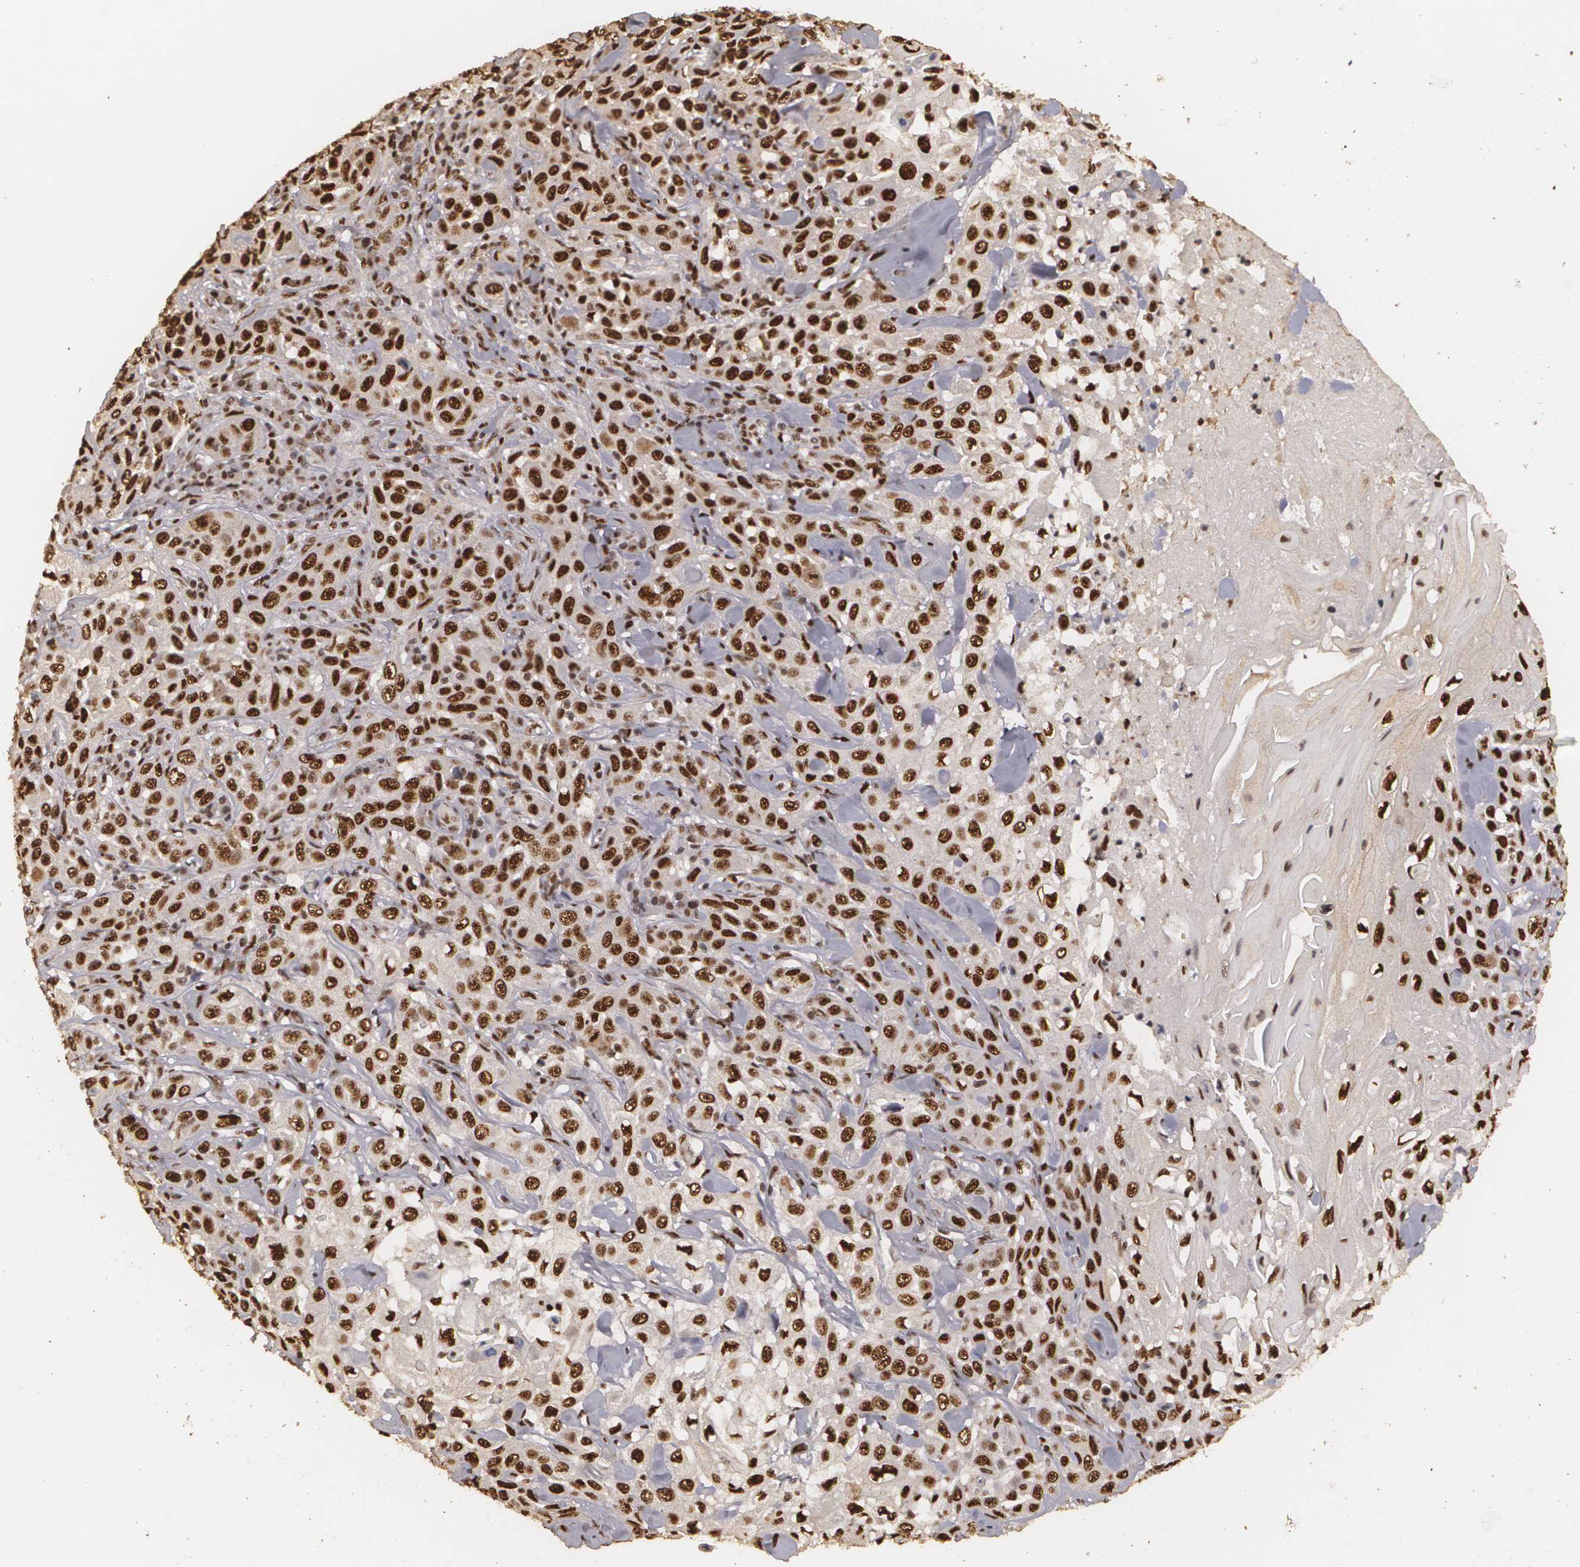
{"staining": {"intensity": "strong", "quantity": ">75%", "location": "cytoplasmic/membranous,nuclear"}, "tissue": "skin cancer", "cell_type": "Tumor cells", "image_type": "cancer", "snomed": [{"axis": "morphology", "description": "Squamous cell carcinoma, NOS"}, {"axis": "topography", "description": "Skin"}], "caption": "Protein staining by immunohistochemistry (IHC) displays strong cytoplasmic/membranous and nuclear expression in about >75% of tumor cells in skin squamous cell carcinoma.", "gene": "RCOR1", "patient": {"sex": "male", "age": 84}}